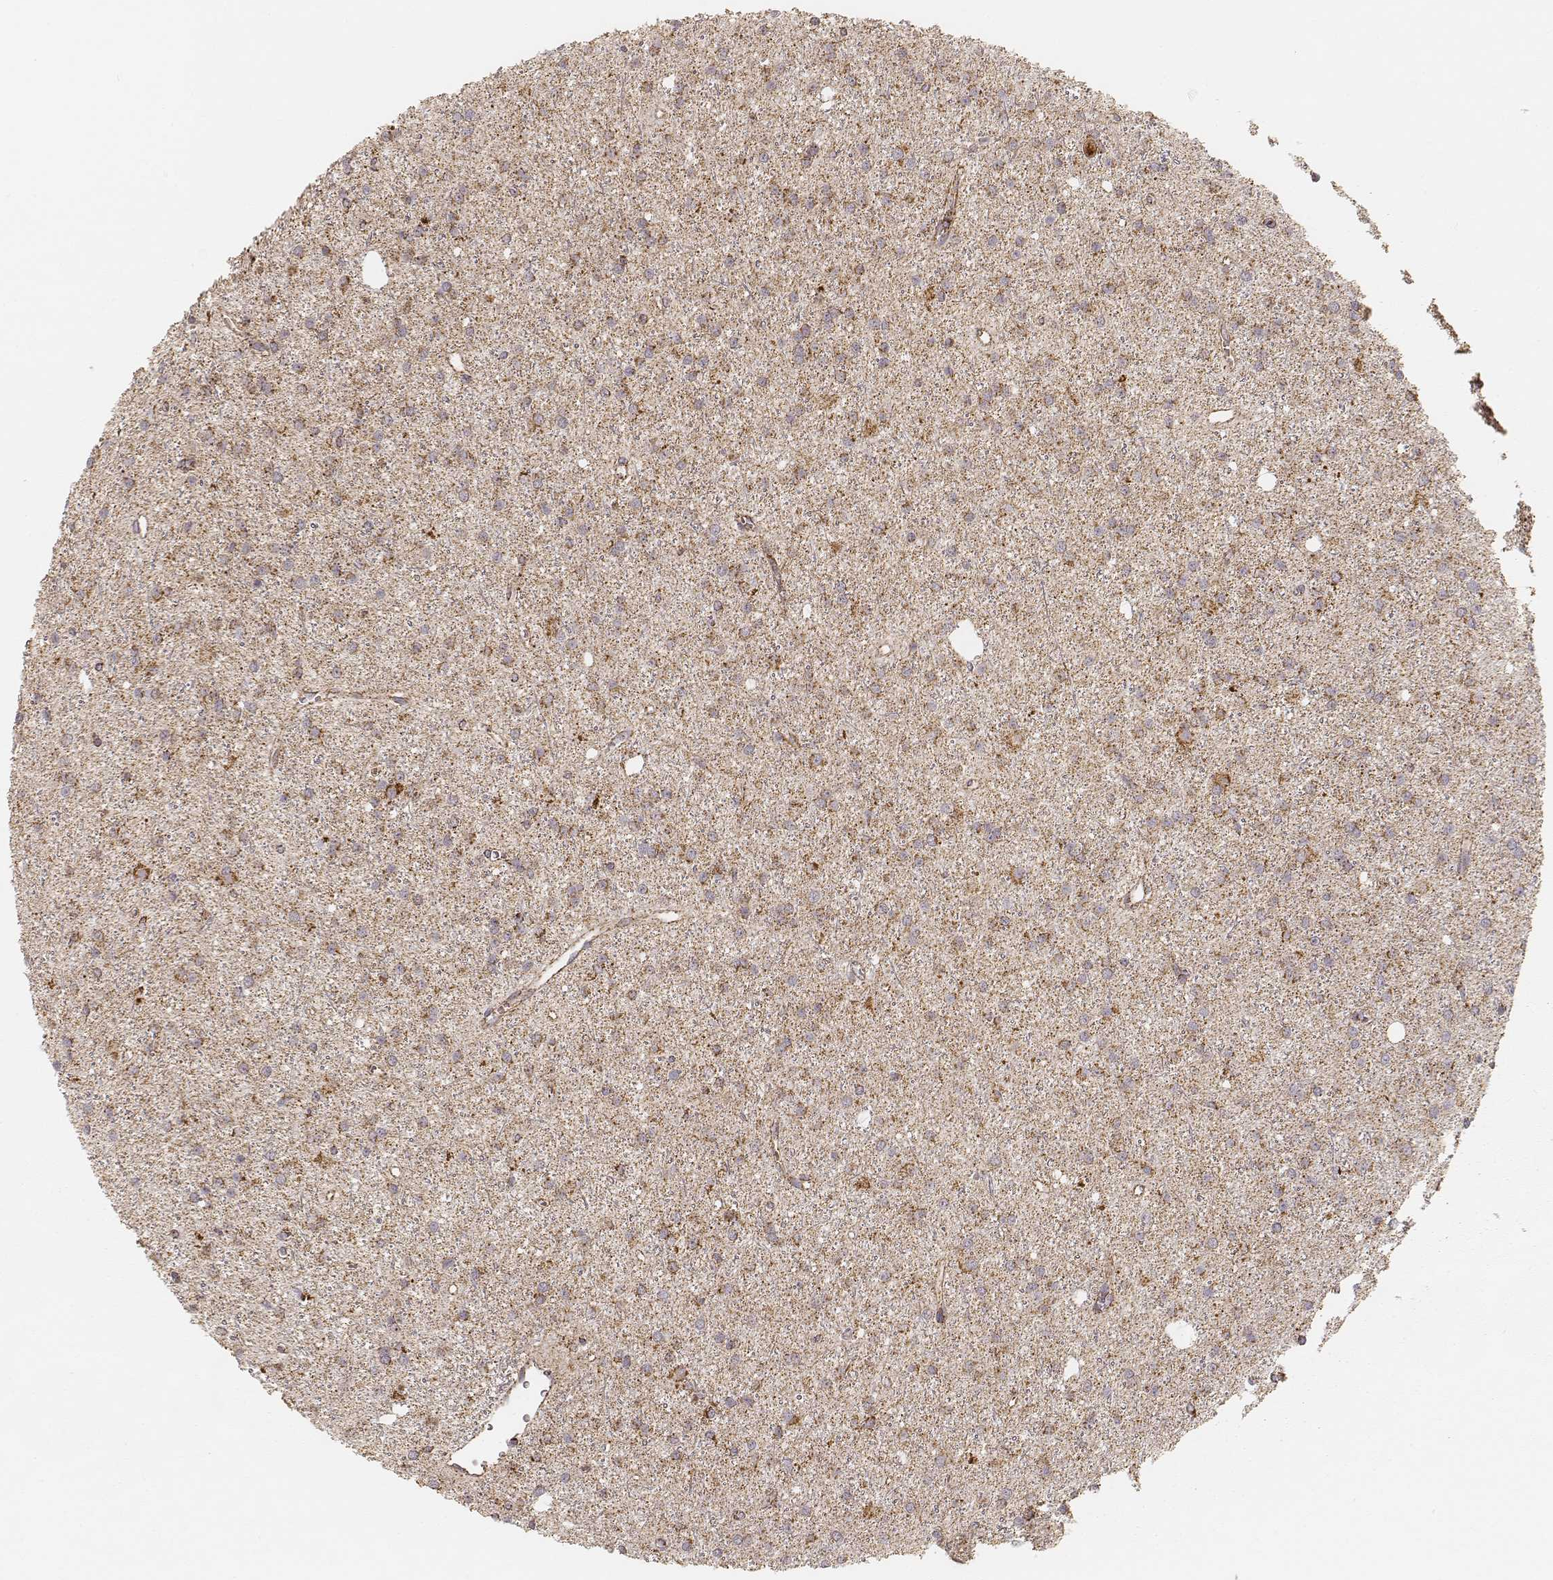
{"staining": {"intensity": "moderate", "quantity": ">75%", "location": "cytoplasmic/membranous"}, "tissue": "glioma", "cell_type": "Tumor cells", "image_type": "cancer", "snomed": [{"axis": "morphology", "description": "Glioma, malignant, Low grade"}, {"axis": "topography", "description": "Brain"}], "caption": "Protein expression analysis of human low-grade glioma (malignant) reveals moderate cytoplasmic/membranous expression in about >75% of tumor cells.", "gene": "CS", "patient": {"sex": "male", "age": 27}}